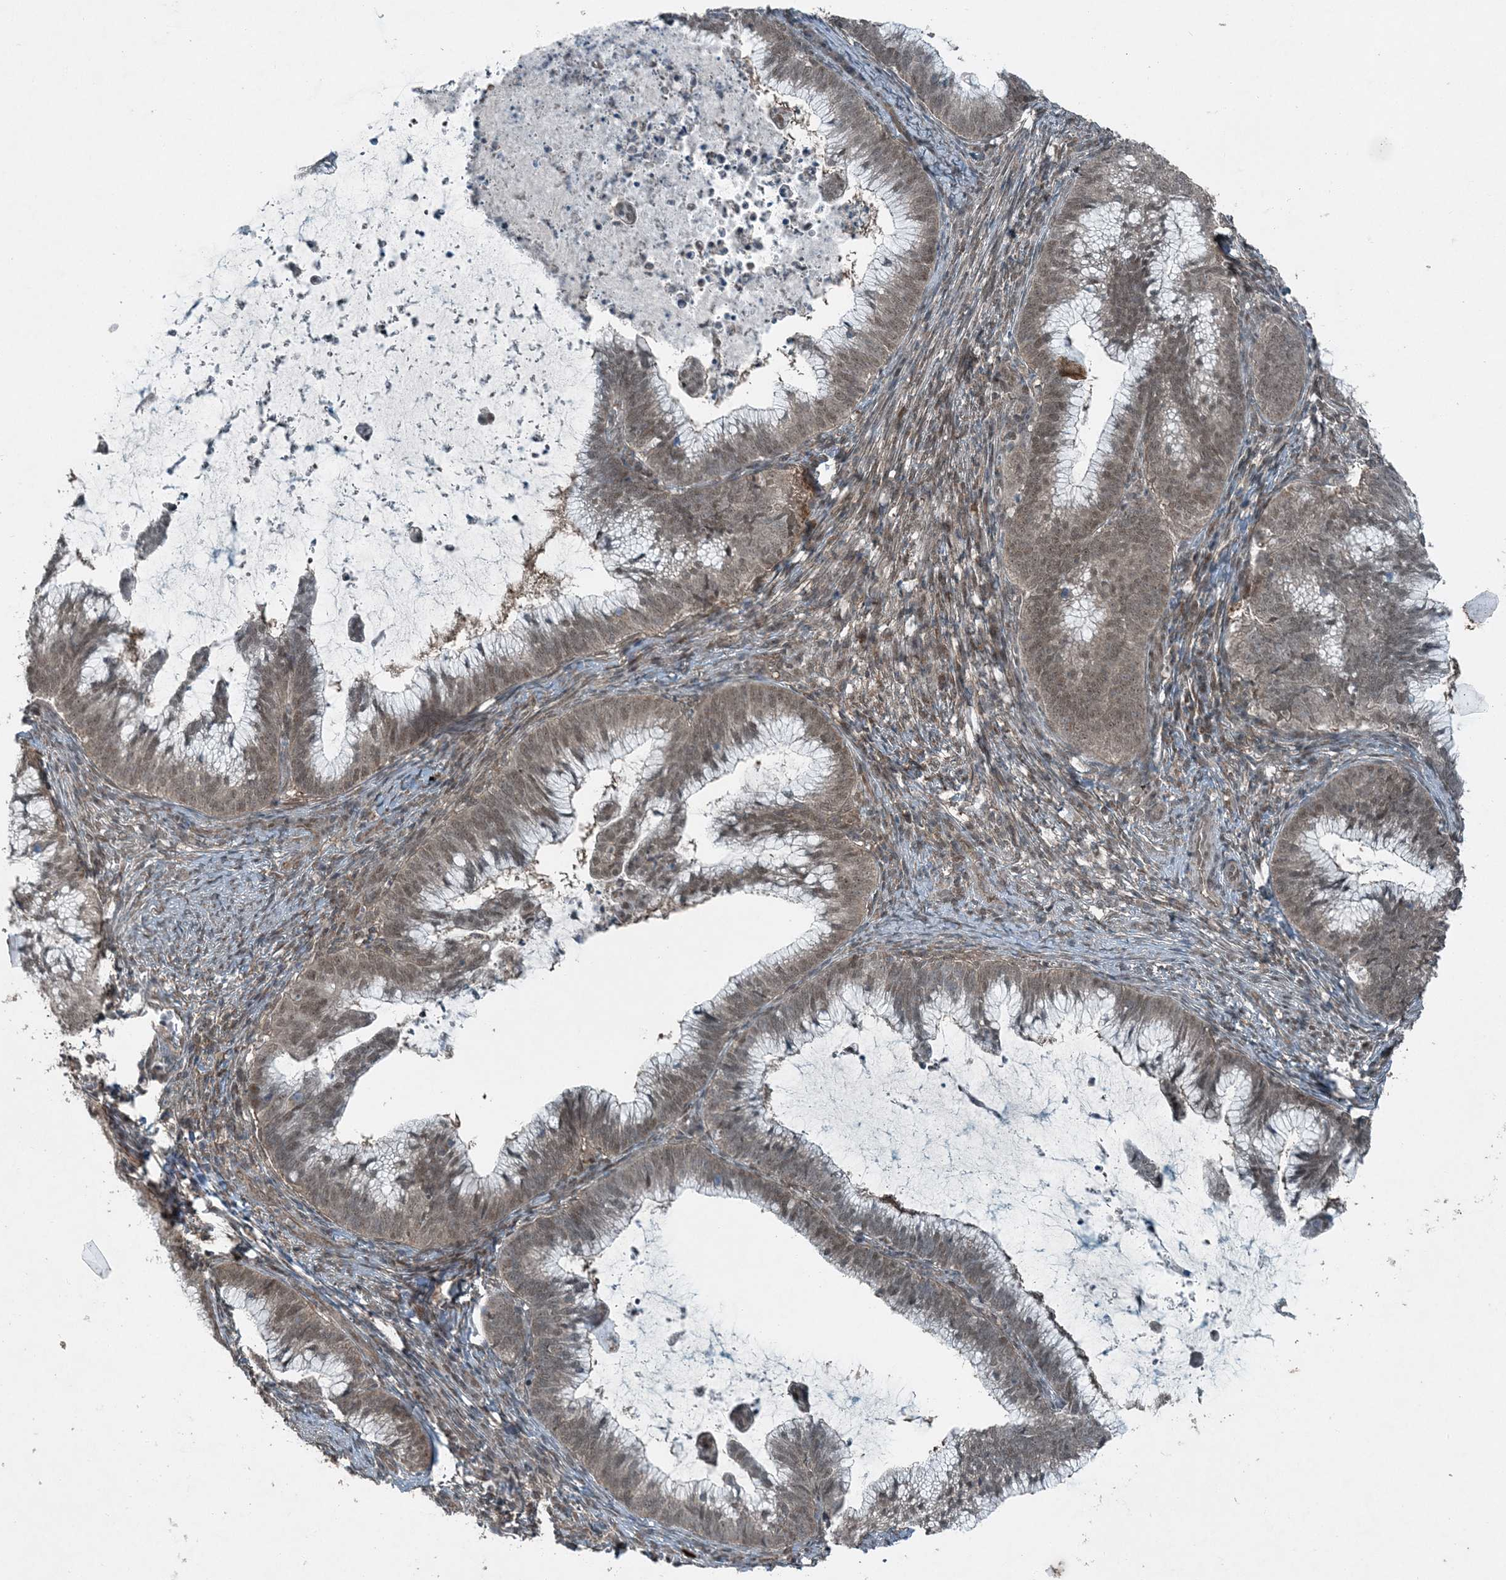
{"staining": {"intensity": "weak", "quantity": ">75%", "location": "cytoplasmic/membranous,nuclear"}, "tissue": "cervical cancer", "cell_type": "Tumor cells", "image_type": "cancer", "snomed": [{"axis": "morphology", "description": "Adenocarcinoma, NOS"}, {"axis": "topography", "description": "Cervix"}], "caption": "Weak cytoplasmic/membranous and nuclear positivity for a protein is seen in approximately >75% of tumor cells of adenocarcinoma (cervical) using immunohistochemistry.", "gene": "COPS7B", "patient": {"sex": "female", "age": 36}}